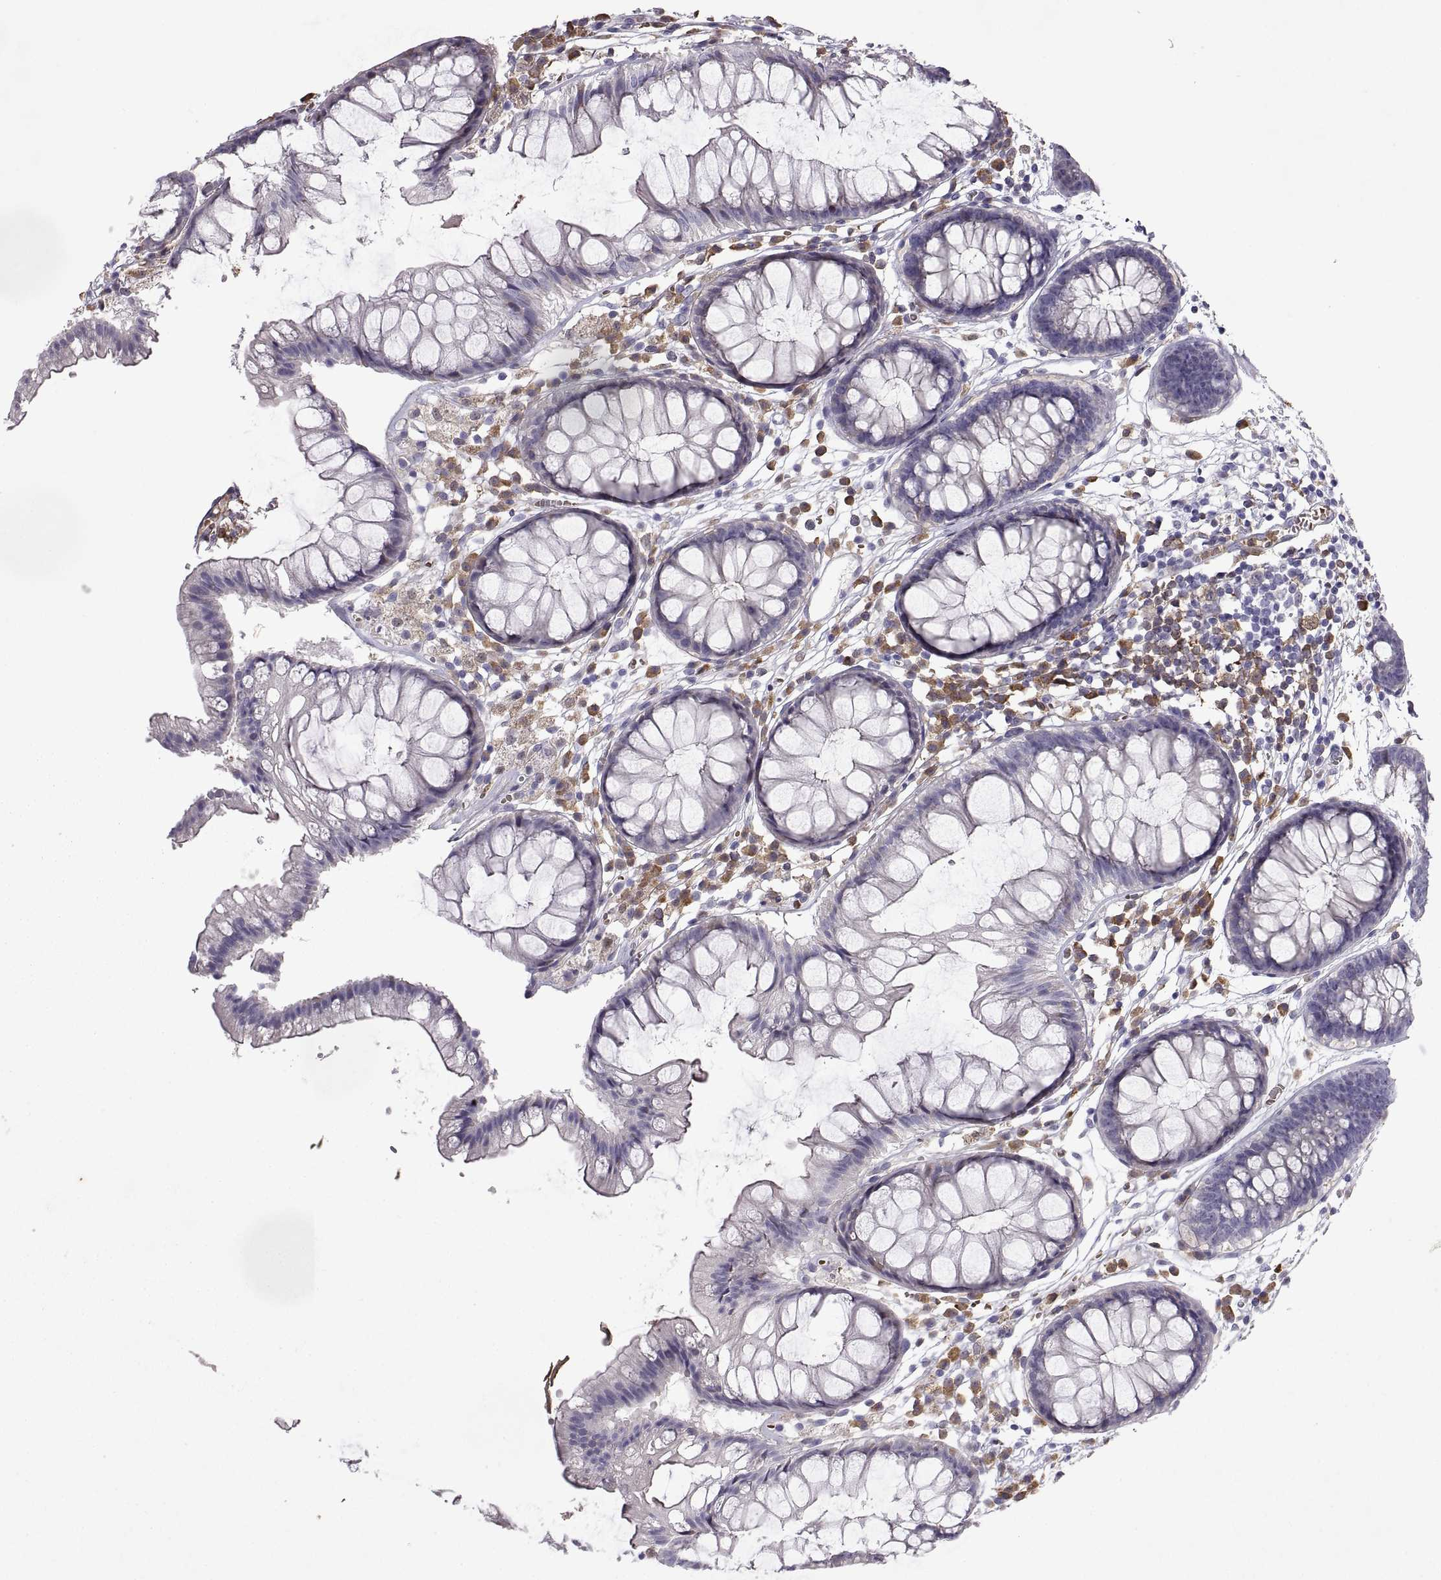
{"staining": {"intensity": "negative", "quantity": "none", "location": "none"}, "tissue": "colon", "cell_type": "Endothelial cells", "image_type": "normal", "snomed": [{"axis": "morphology", "description": "Normal tissue, NOS"}, {"axis": "morphology", "description": "Adenocarcinoma, NOS"}, {"axis": "topography", "description": "Colon"}], "caption": "The IHC micrograph has no significant expression in endothelial cells of colon. The staining is performed using DAB brown chromogen with nuclei counter-stained in using hematoxylin.", "gene": "DOK3", "patient": {"sex": "male", "age": 65}}